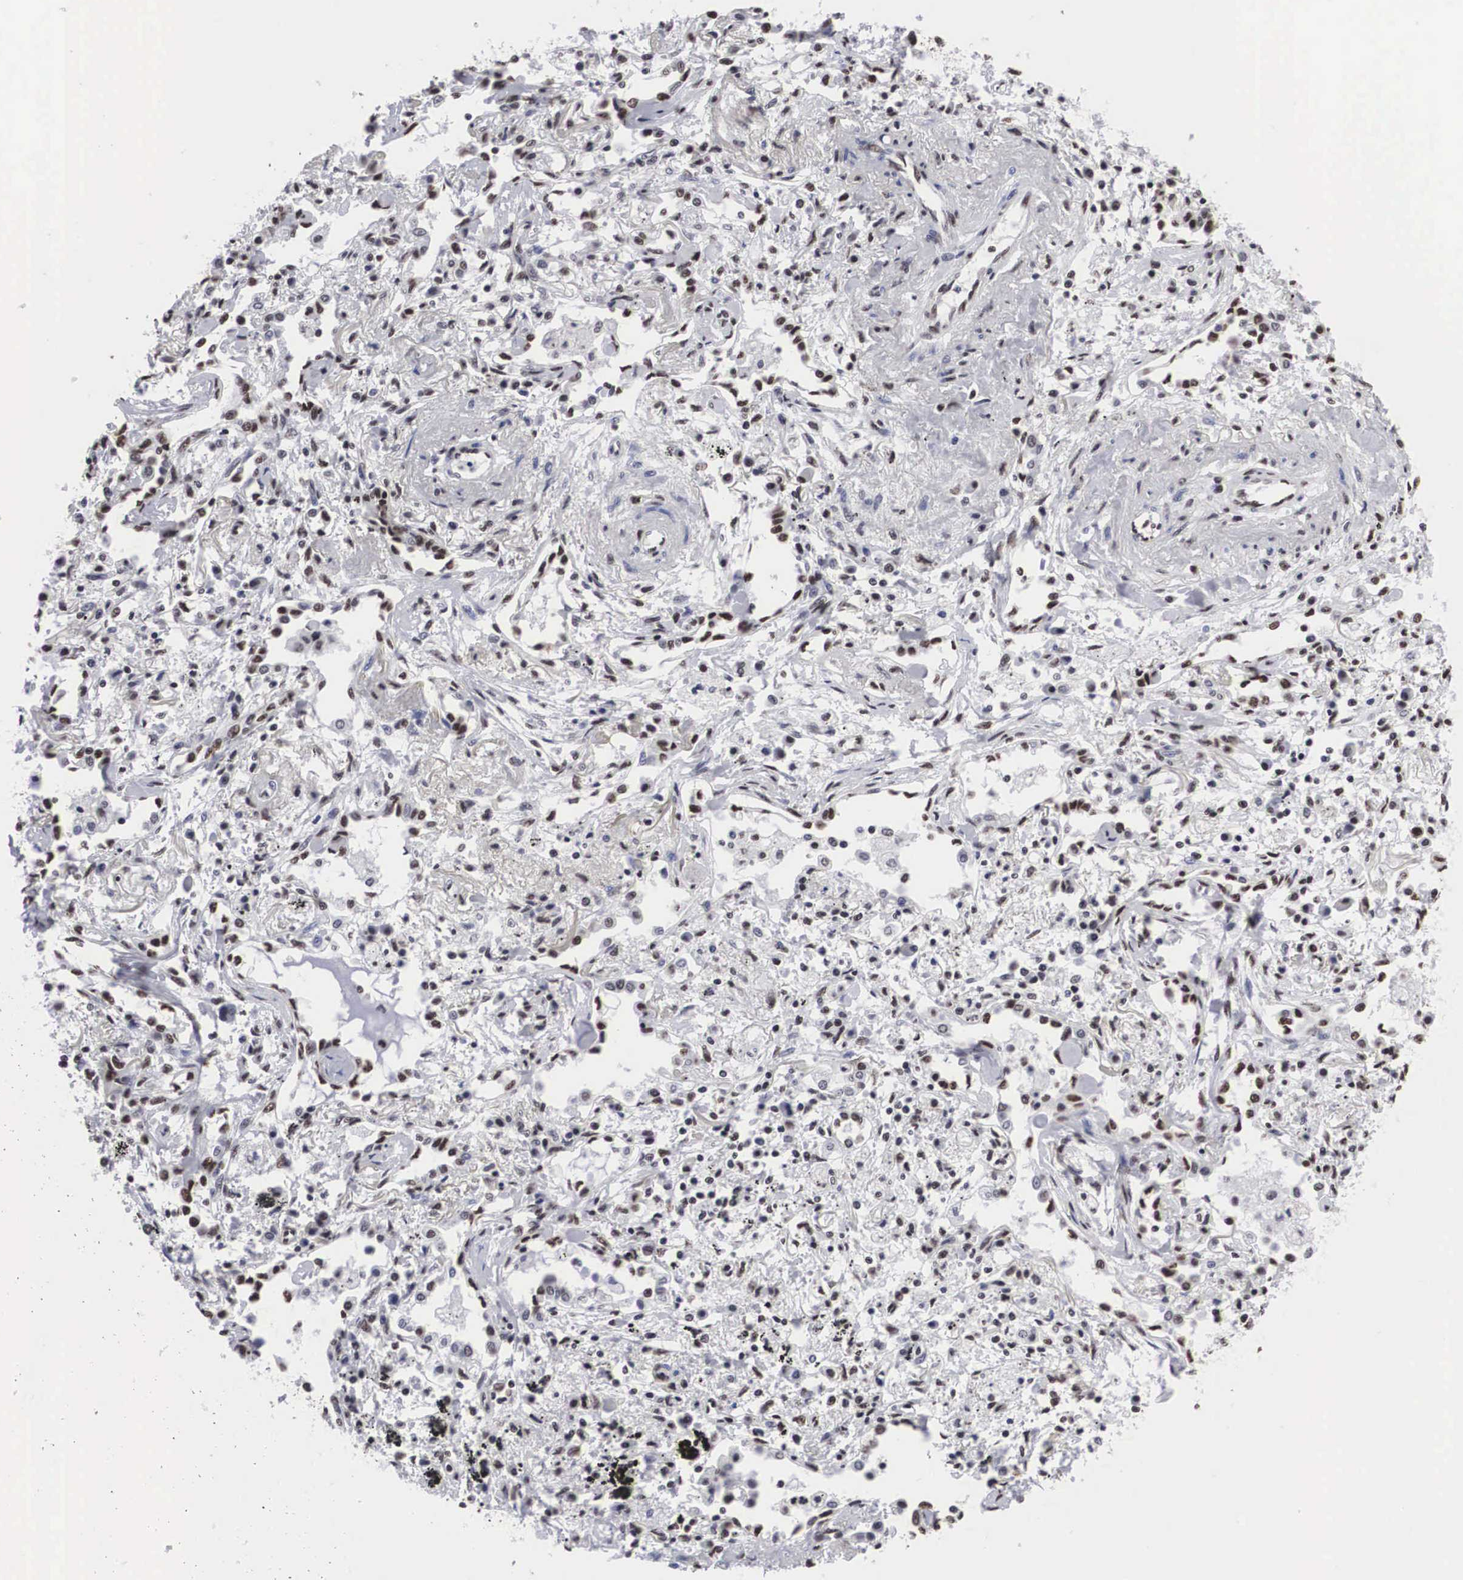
{"staining": {"intensity": "moderate", "quantity": ">75%", "location": "nuclear"}, "tissue": "lung cancer", "cell_type": "Tumor cells", "image_type": "cancer", "snomed": [{"axis": "morphology", "description": "Adenocarcinoma, NOS"}, {"axis": "topography", "description": "Lung"}], "caption": "Brown immunohistochemical staining in human adenocarcinoma (lung) demonstrates moderate nuclear expression in approximately >75% of tumor cells. (Stains: DAB in brown, nuclei in blue, Microscopy: brightfield microscopy at high magnification).", "gene": "ACIN1", "patient": {"sex": "male", "age": 60}}